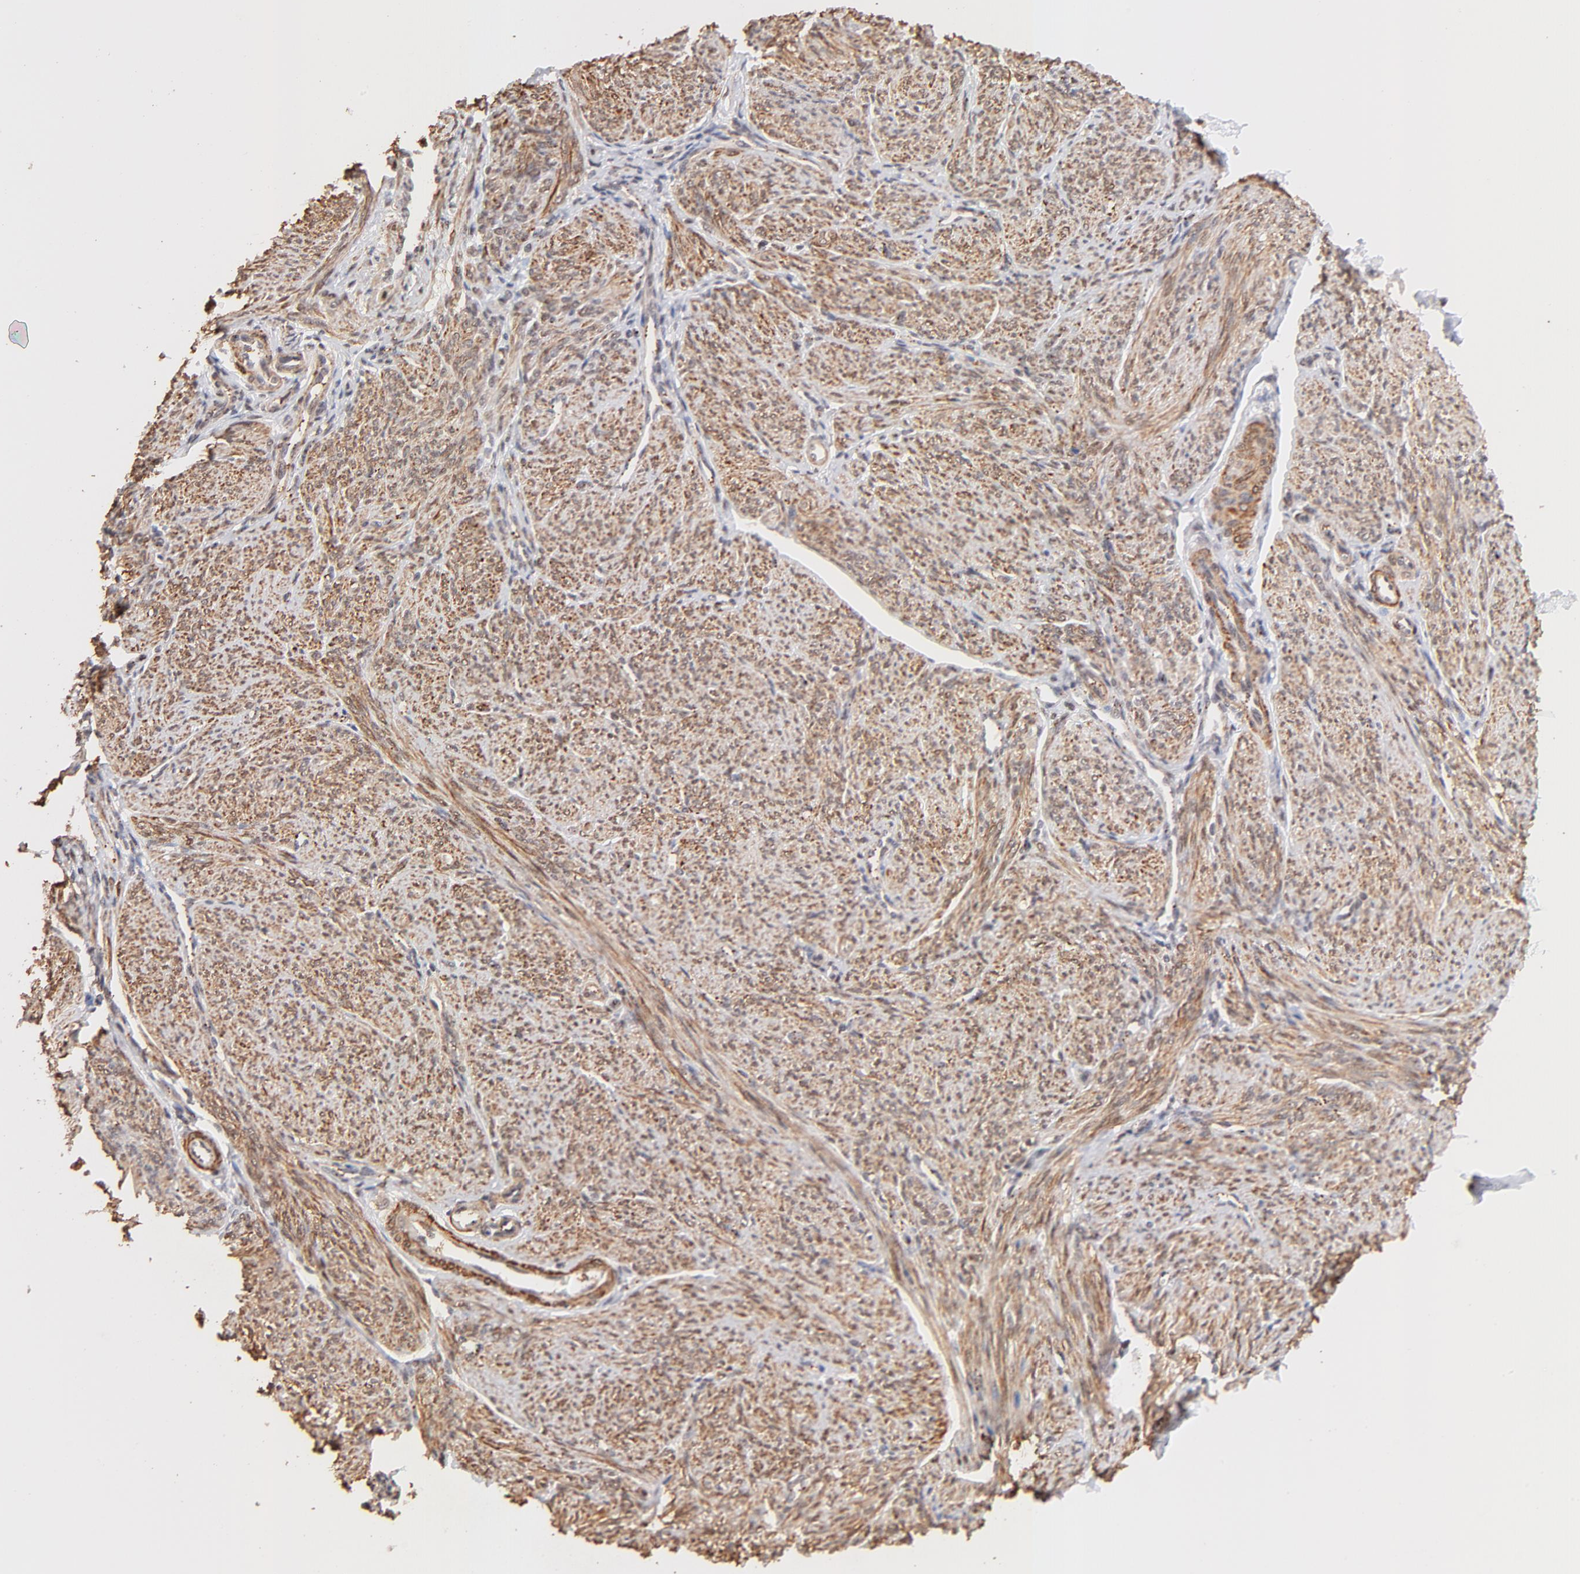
{"staining": {"intensity": "moderate", "quantity": ">75%", "location": "cytoplasmic/membranous"}, "tissue": "smooth muscle", "cell_type": "Smooth muscle cells", "image_type": "normal", "snomed": [{"axis": "morphology", "description": "Normal tissue, NOS"}, {"axis": "topography", "description": "Smooth muscle"}], "caption": "Protein positivity by IHC reveals moderate cytoplasmic/membranous expression in about >75% of smooth muscle cells in normal smooth muscle.", "gene": "ZFP92", "patient": {"sex": "female", "age": 65}}